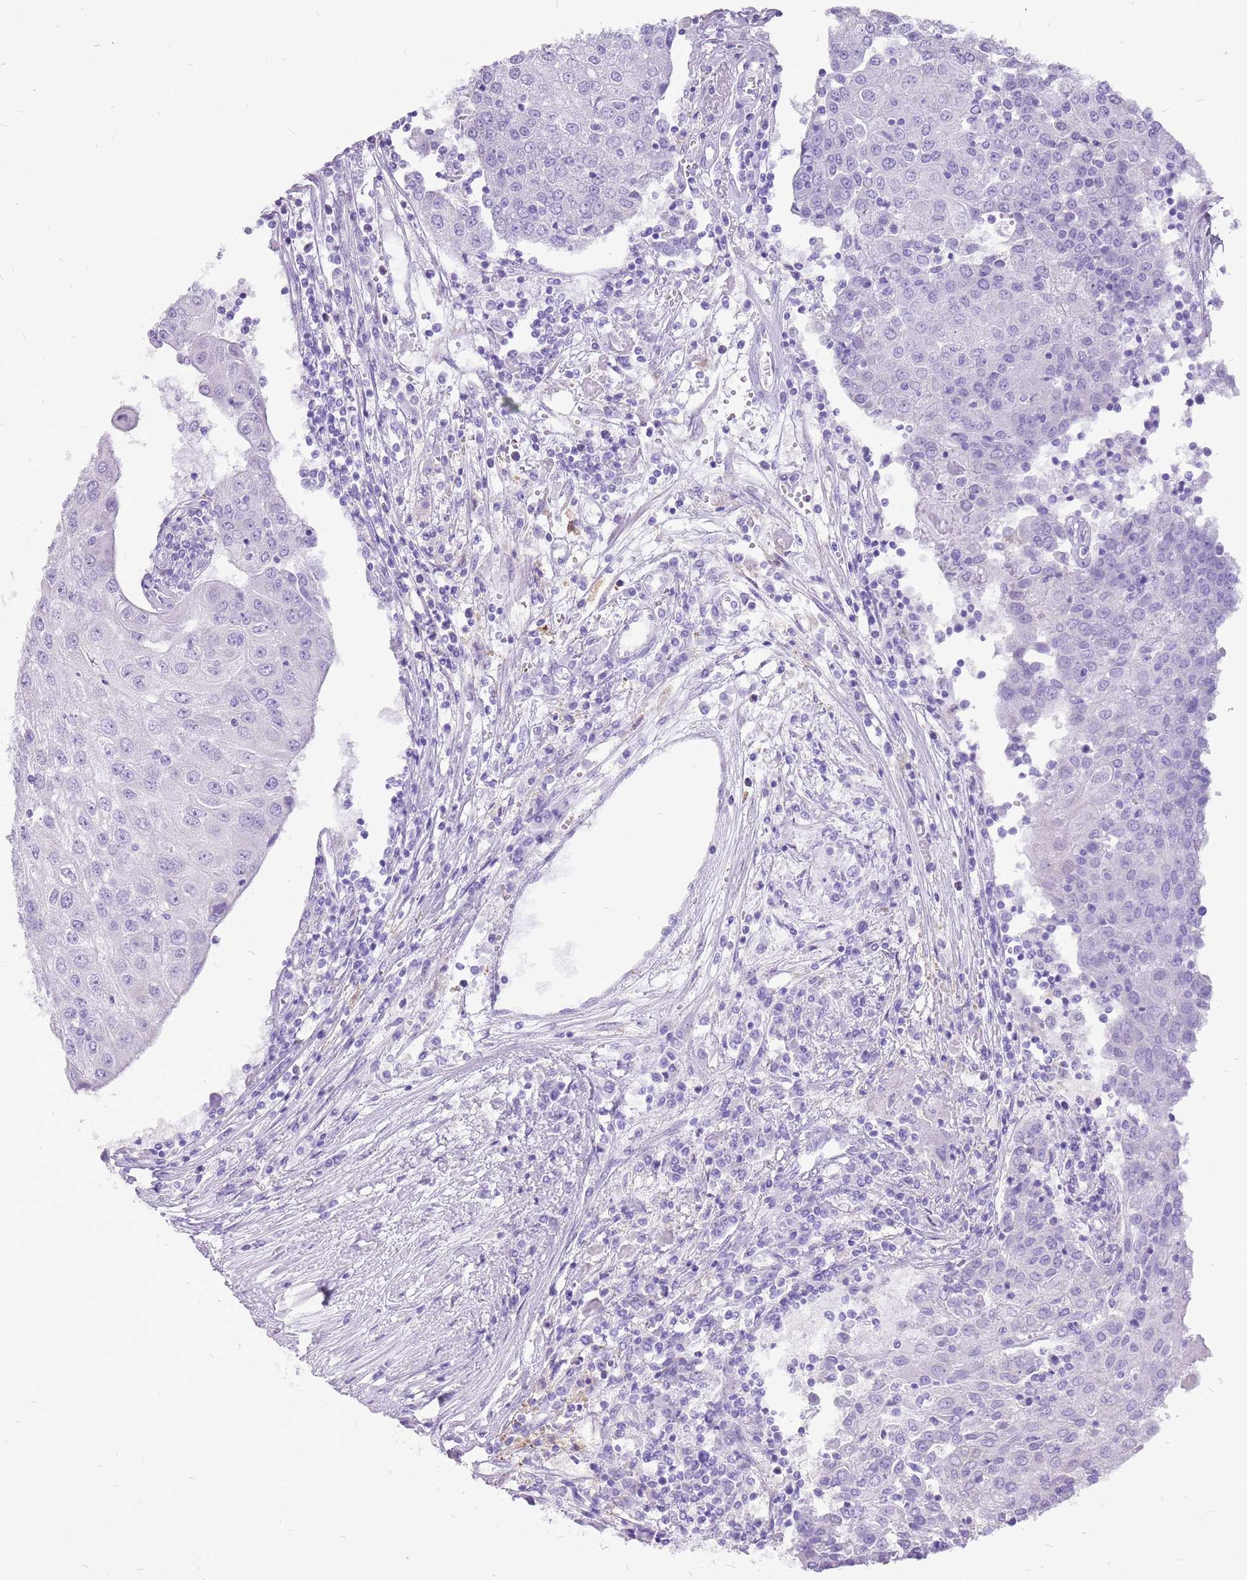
{"staining": {"intensity": "negative", "quantity": "none", "location": "none"}, "tissue": "urothelial cancer", "cell_type": "Tumor cells", "image_type": "cancer", "snomed": [{"axis": "morphology", "description": "Urothelial carcinoma, High grade"}, {"axis": "topography", "description": "Urinary bladder"}], "caption": "Urothelial cancer was stained to show a protein in brown. There is no significant expression in tumor cells.", "gene": "ACSS3", "patient": {"sex": "female", "age": 85}}